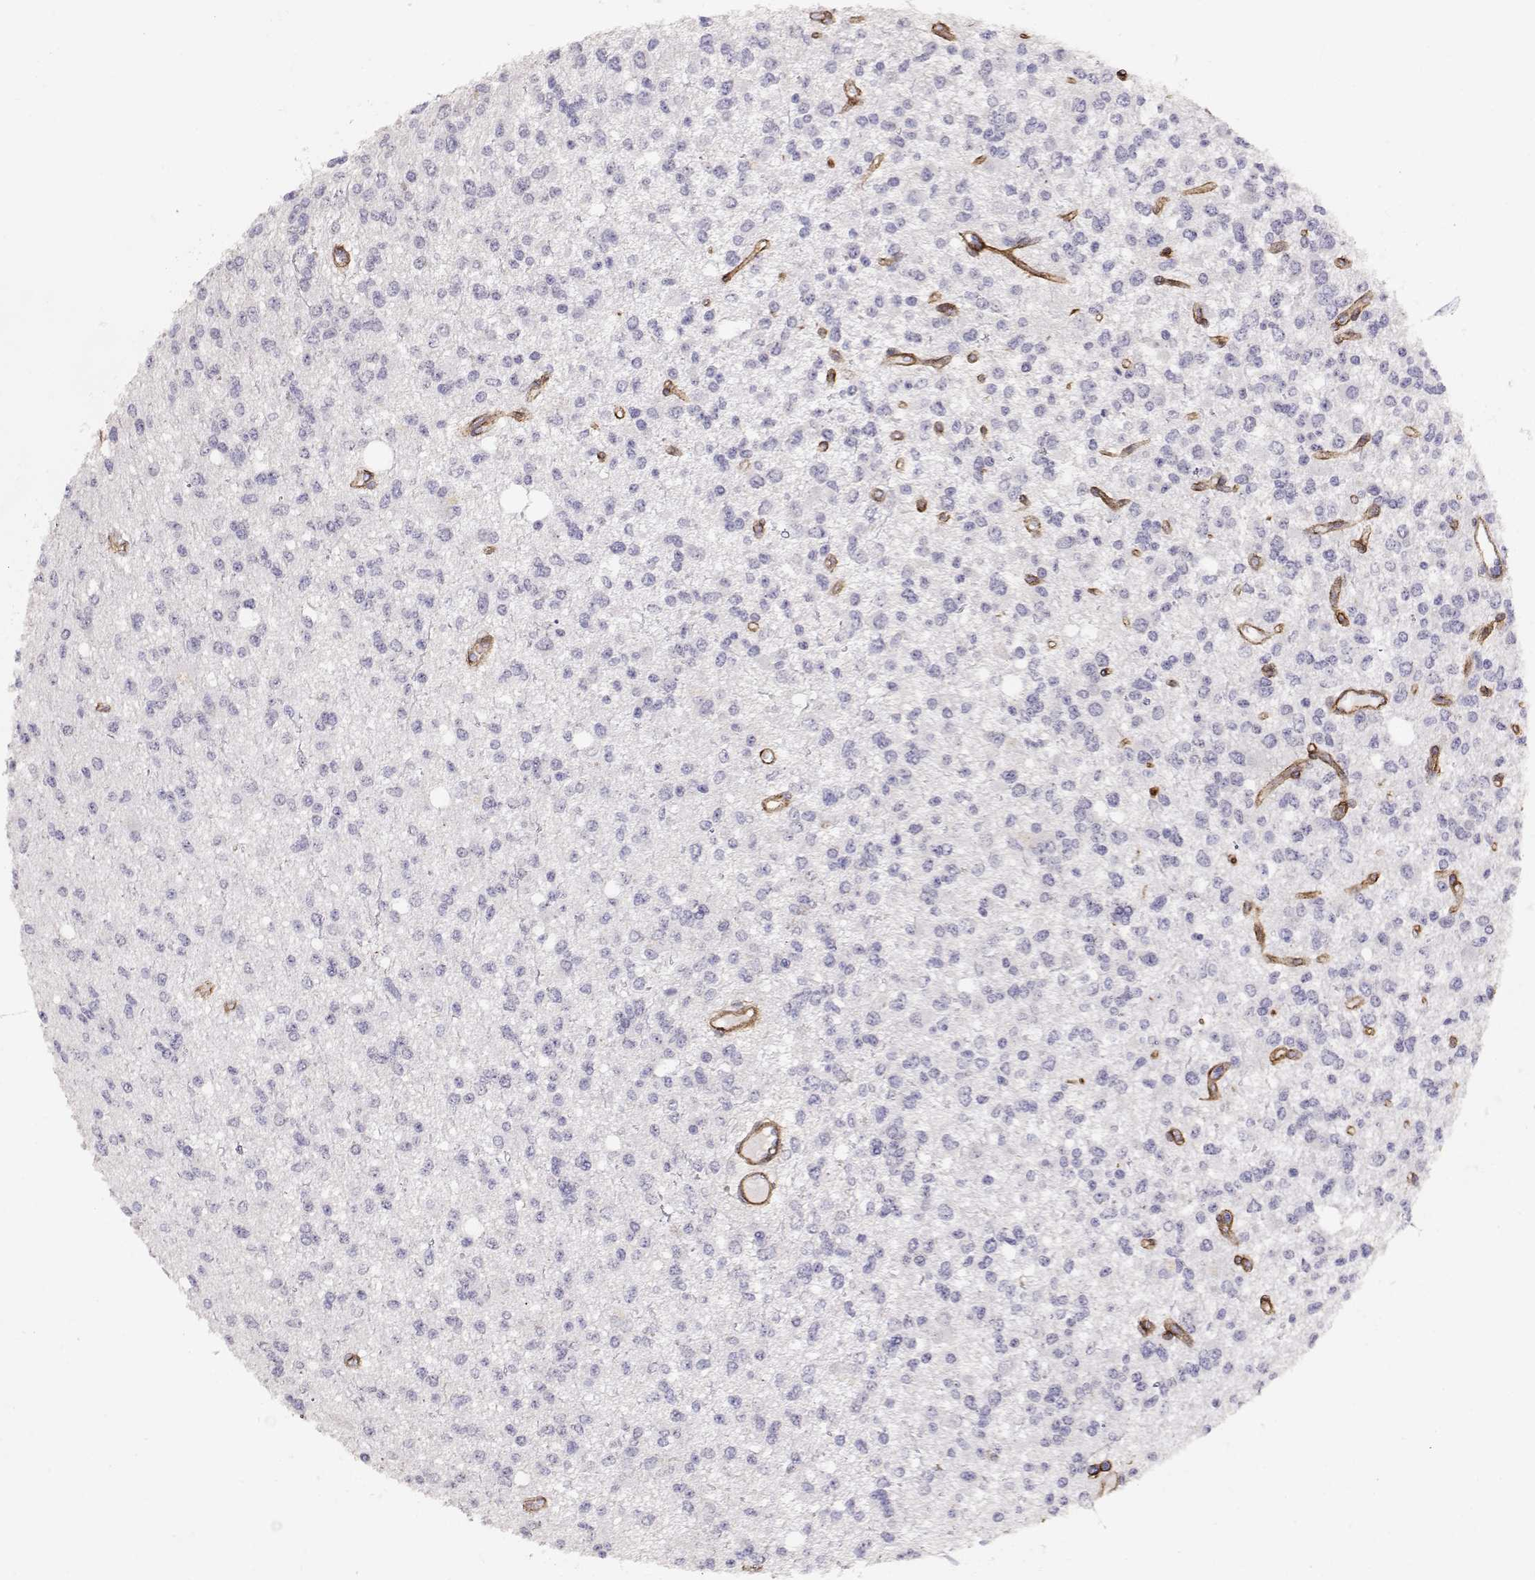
{"staining": {"intensity": "negative", "quantity": "none", "location": "none"}, "tissue": "glioma", "cell_type": "Tumor cells", "image_type": "cancer", "snomed": [{"axis": "morphology", "description": "Glioma, malignant, Low grade"}, {"axis": "topography", "description": "Brain"}], "caption": "This is an immunohistochemistry (IHC) image of glioma. There is no positivity in tumor cells.", "gene": "LAMC1", "patient": {"sex": "male", "age": 67}}